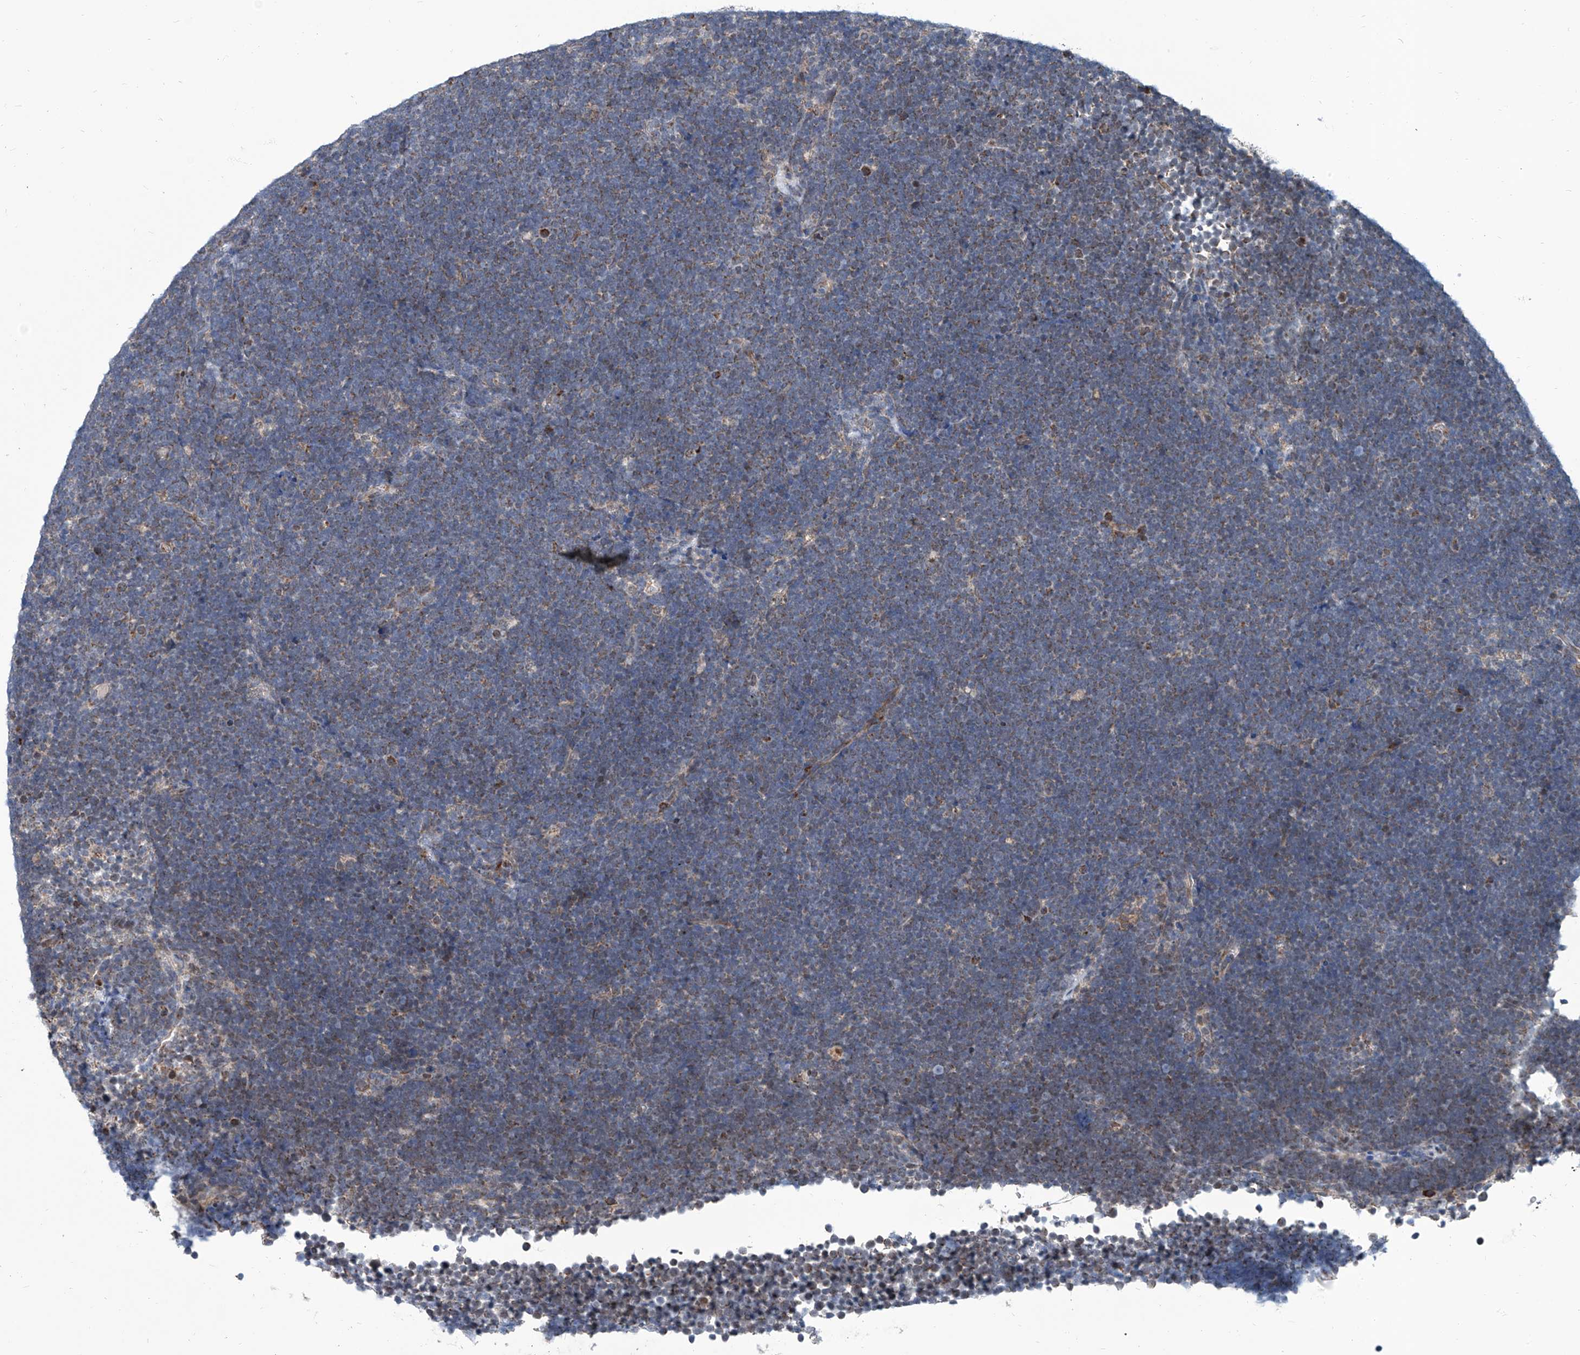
{"staining": {"intensity": "weak", "quantity": "25%-75%", "location": "cytoplasmic/membranous"}, "tissue": "lymphoma", "cell_type": "Tumor cells", "image_type": "cancer", "snomed": [{"axis": "morphology", "description": "Malignant lymphoma, non-Hodgkin's type, High grade"}, {"axis": "topography", "description": "Lymph node"}], "caption": "Protein expression by immunohistochemistry (IHC) exhibits weak cytoplasmic/membranous expression in approximately 25%-75% of tumor cells in high-grade malignant lymphoma, non-Hodgkin's type. Immunohistochemistry (ihc) stains the protein in brown and the nuclei are stained blue.", "gene": "USP48", "patient": {"sex": "male", "age": 13}}